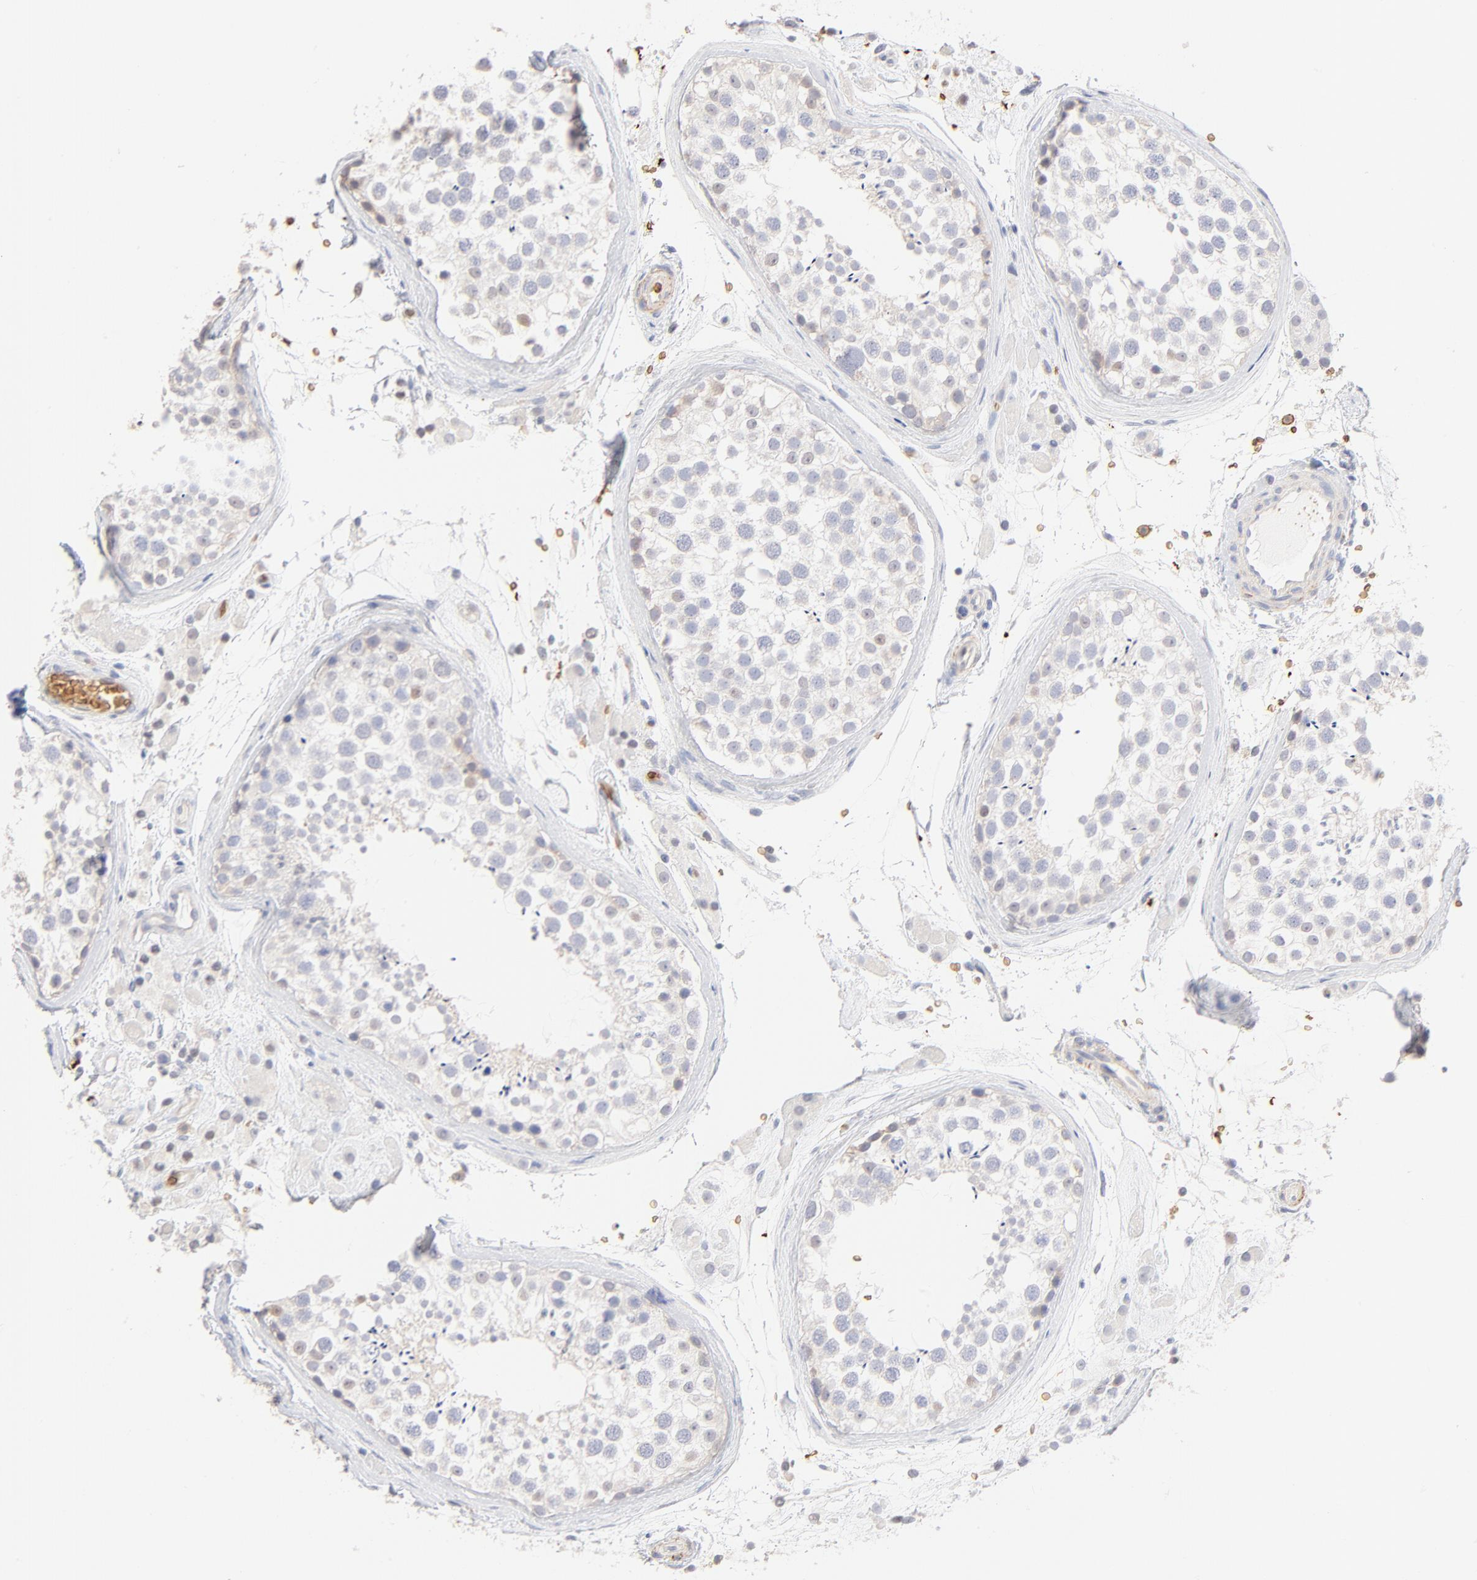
{"staining": {"intensity": "negative", "quantity": "none", "location": "none"}, "tissue": "testis", "cell_type": "Cells in seminiferous ducts", "image_type": "normal", "snomed": [{"axis": "morphology", "description": "Normal tissue, NOS"}, {"axis": "topography", "description": "Testis"}], "caption": "High power microscopy photomicrograph of an immunohistochemistry (IHC) photomicrograph of normal testis, revealing no significant positivity in cells in seminiferous ducts.", "gene": "SPTB", "patient": {"sex": "male", "age": 46}}